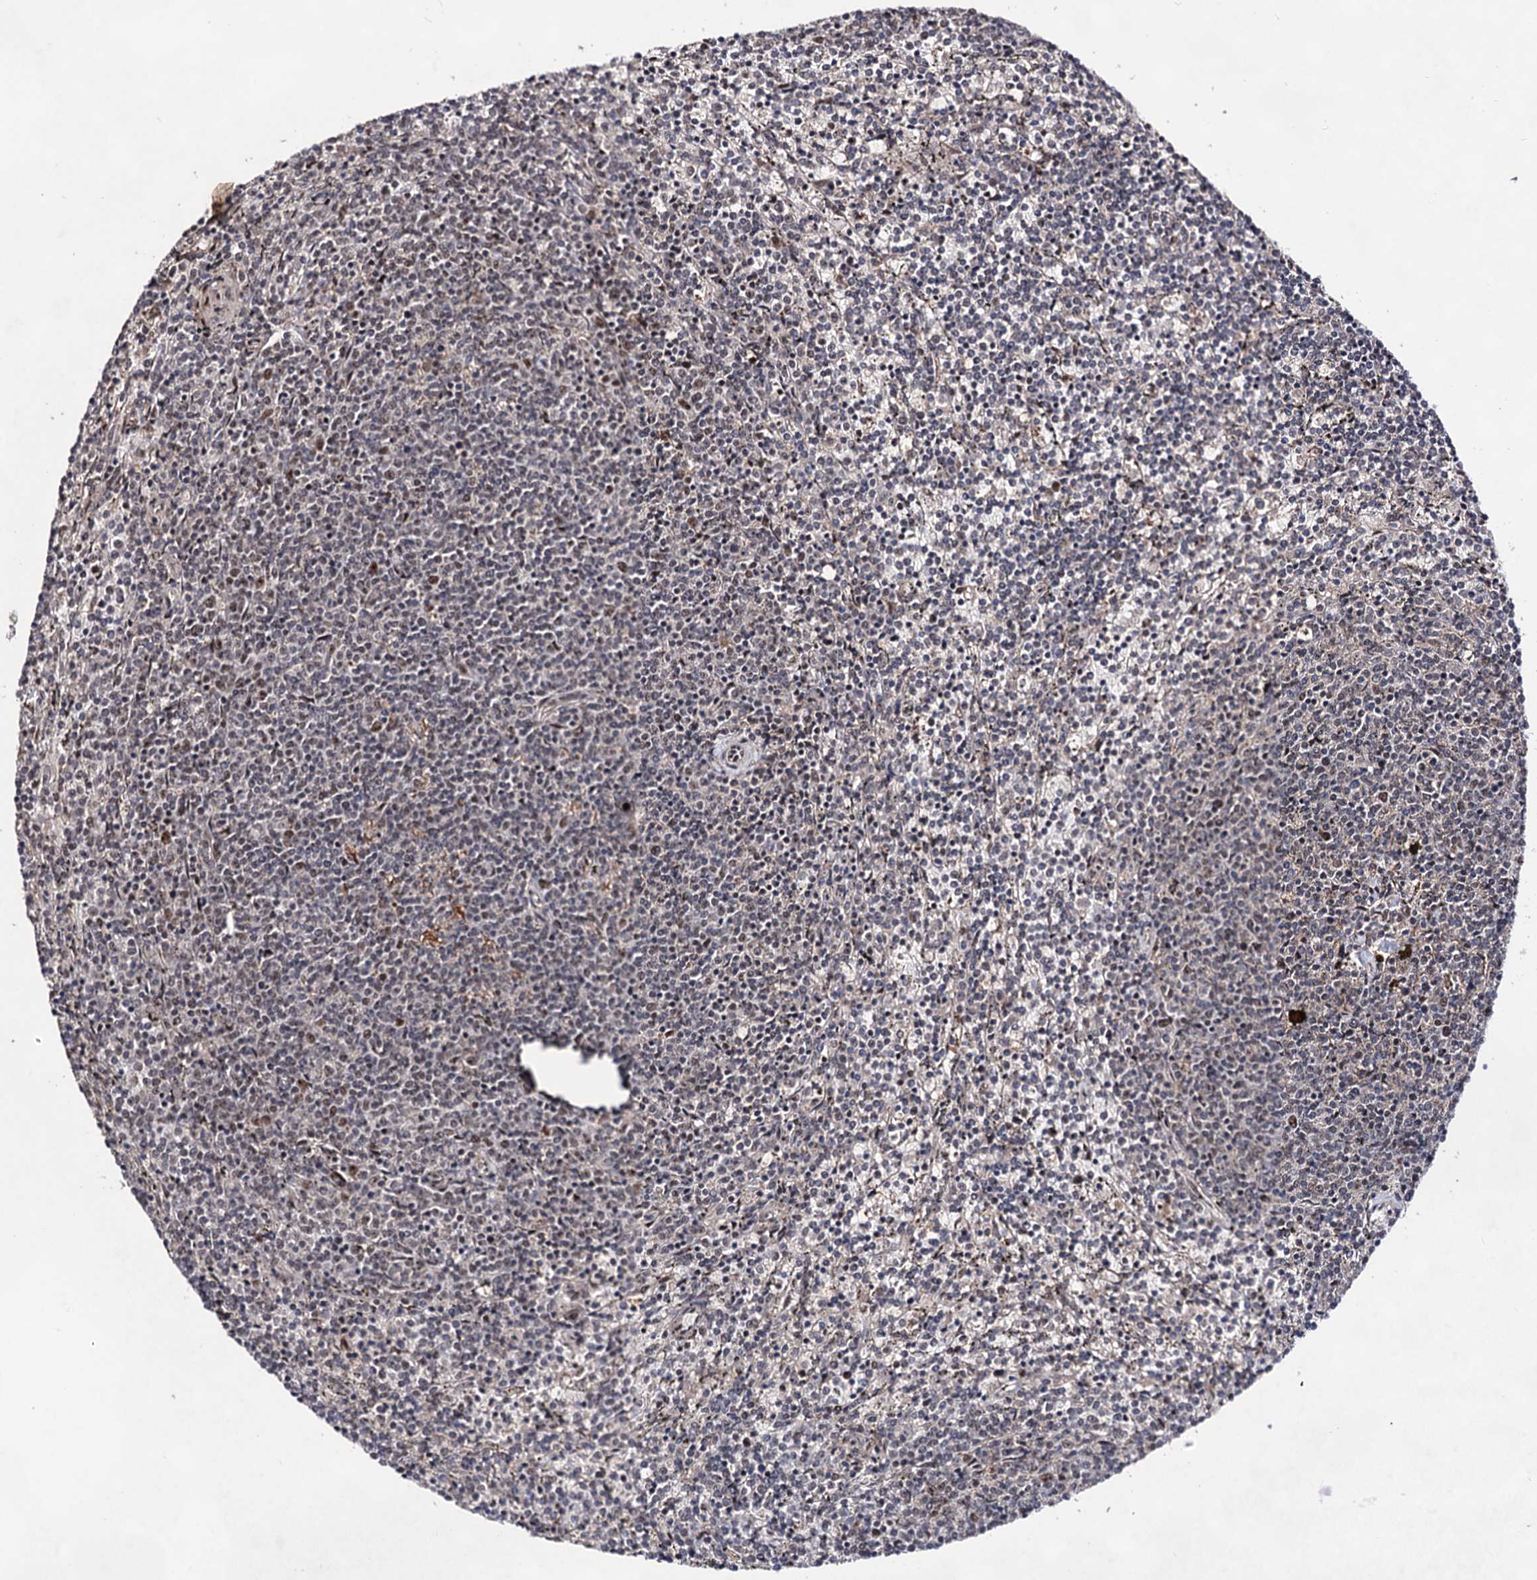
{"staining": {"intensity": "negative", "quantity": "none", "location": "none"}, "tissue": "lymphoma", "cell_type": "Tumor cells", "image_type": "cancer", "snomed": [{"axis": "morphology", "description": "Malignant lymphoma, non-Hodgkin's type, Low grade"}, {"axis": "topography", "description": "Spleen"}], "caption": "Immunohistochemistry (IHC) micrograph of low-grade malignant lymphoma, non-Hodgkin's type stained for a protein (brown), which demonstrates no staining in tumor cells.", "gene": "EXOSC10", "patient": {"sex": "female", "age": 50}}